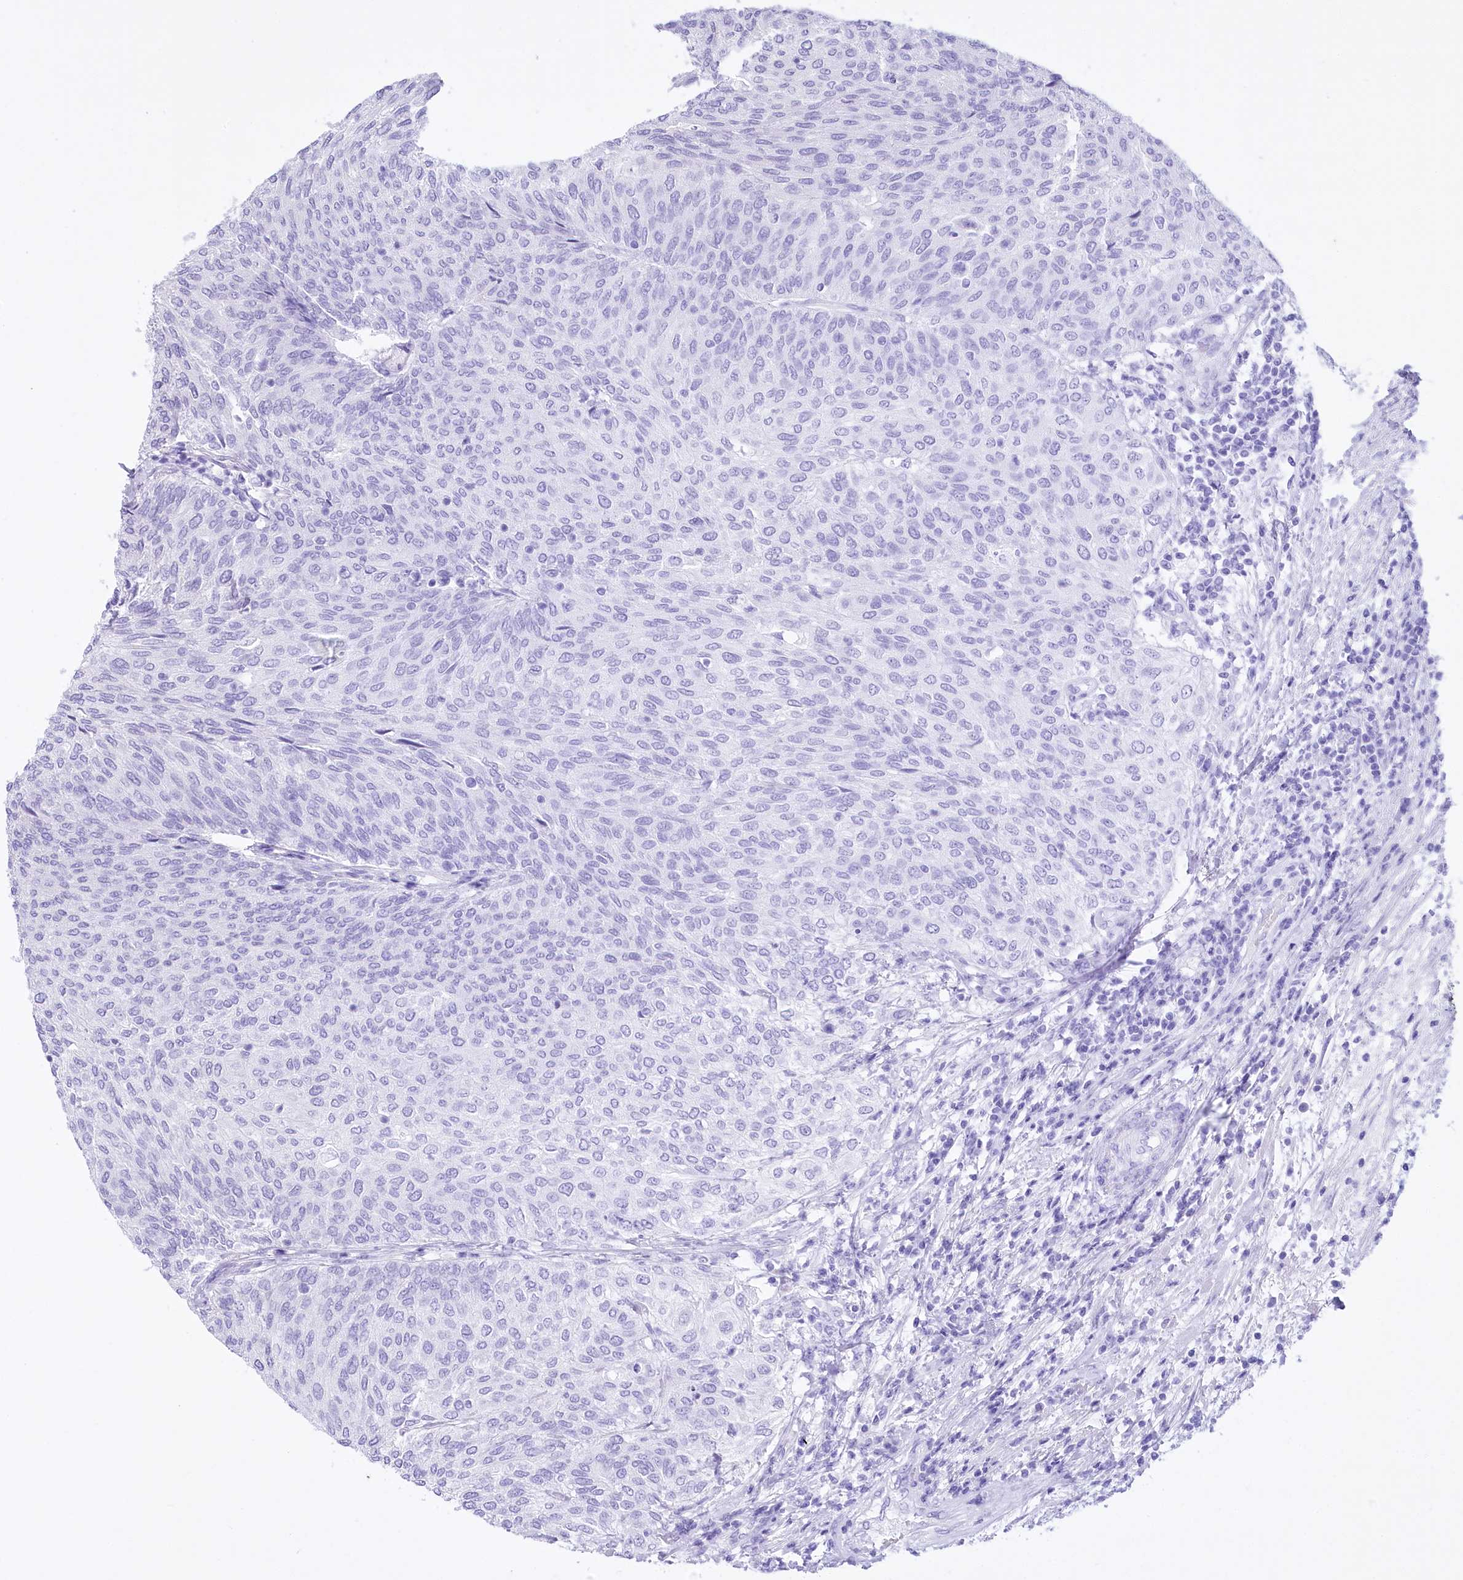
{"staining": {"intensity": "negative", "quantity": "none", "location": "none"}, "tissue": "urothelial cancer", "cell_type": "Tumor cells", "image_type": "cancer", "snomed": [{"axis": "morphology", "description": "Urothelial carcinoma, Low grade"}, {"axis": "topography", "description": "Urinary bladder"}], "caption": "Tumor cells show no significant protein expression in low-grade urothelial carcinoma.", "gene": "PBLD", "patient": {"sex": "female", "age": 79}}